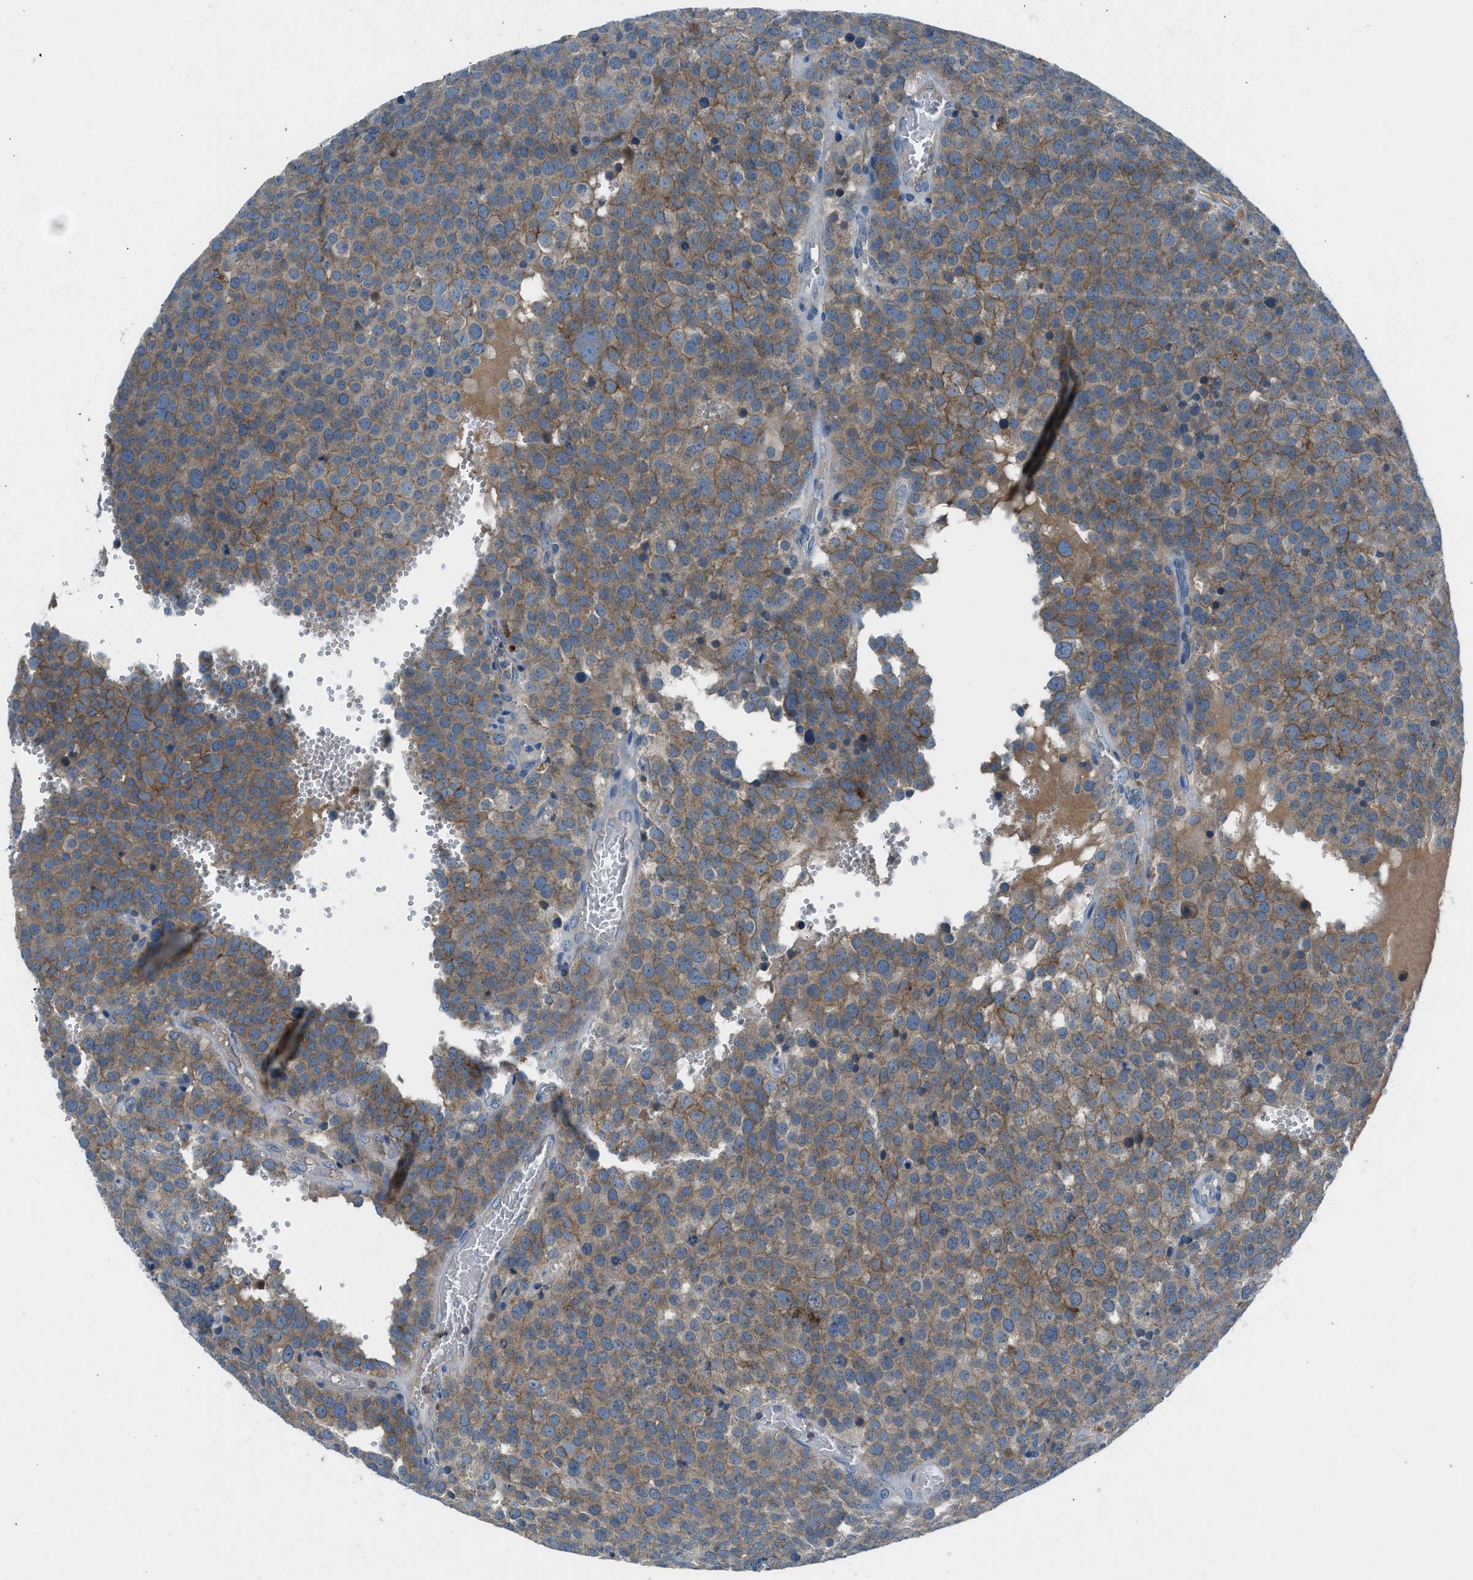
{"staining": {"intensity": "moderate", "quantity": ">75%", "location": "cytoplasmic/membranous"}, "tissue": "testis cancer", "cell_type": "Tumor cells", "image_type": "cancer", "snomed": [{"axis": "morphology", "description": "Normal tissue, NOS"}, {"axis": "morphology", "description": "Seminoma, NOS"}, {"axis": "topography", "description": "Testis"}], "caption": "Testis cancer (seminoma) stained with a protein marker demonstrates moderate staining in tumor cells.", "gene": "BMP1", "patient": {"sex": "male", "age": 71}}